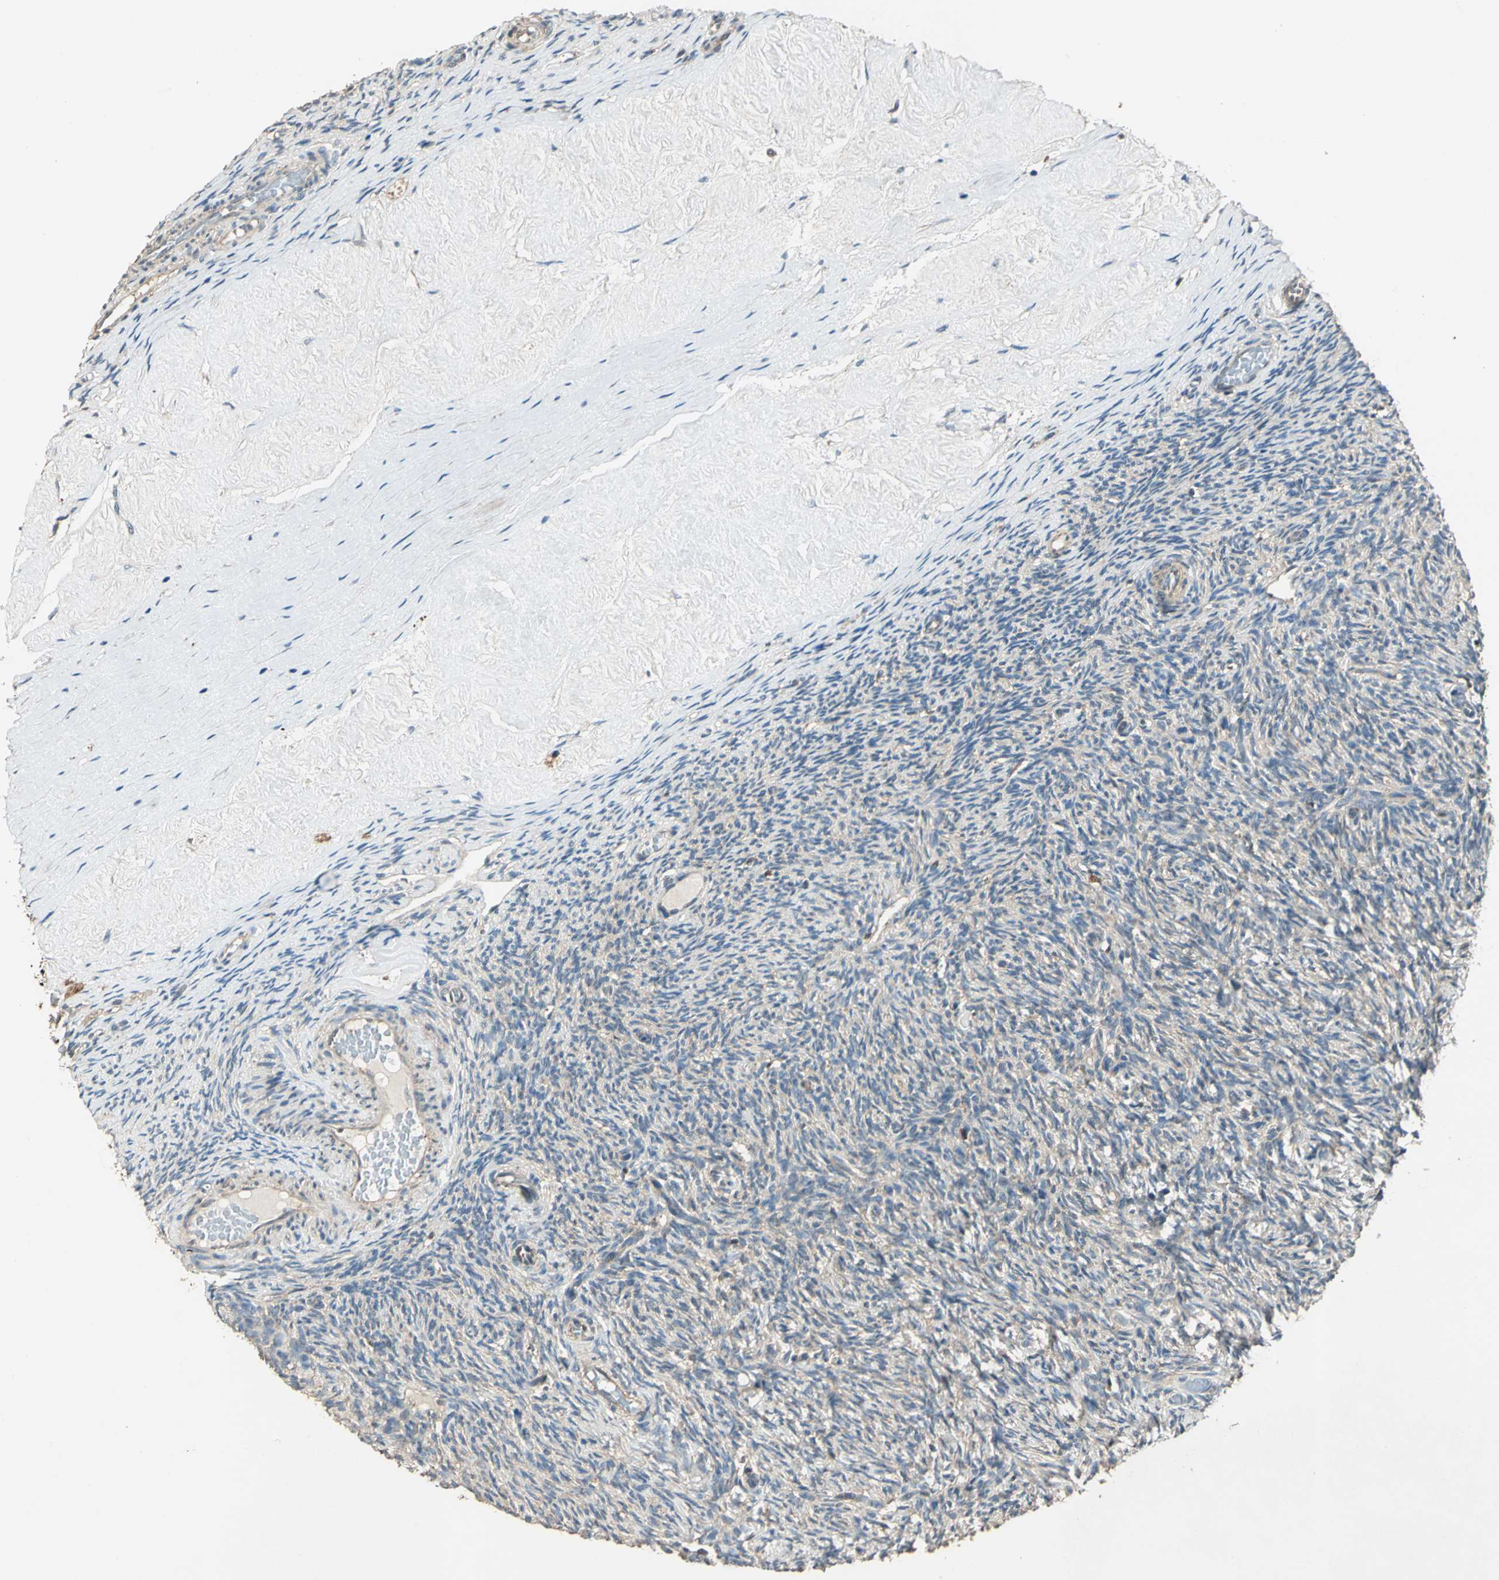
{"staining": {"intensity": "weak", "quantity": "25%-75%", "location": "cytoplasmic/membranous"}, "tissue": "ovary", "cell_type": "Ovarian stroma cells", "image_type": "normal", "snomed": [{"axis": "morphology", "description": "Normal tissue, NOS"}, {"axis": "topography", "description": "Ovary"}], "caption": "Immunohistochemical staining of normal ovary shows low levels of weak cytoplasmic/membranous staining in approximately 25%-75% of ovarian stroma cells. The staining was performed using DAB (3,3'-diaminobenzidine) to visualize the protein expression in brown, while the nuclei were stained in blue with hematoxylin (Magnification: 20x).", "gene": "RRM2B", "patient": {"sex": "female", "age": 60}}